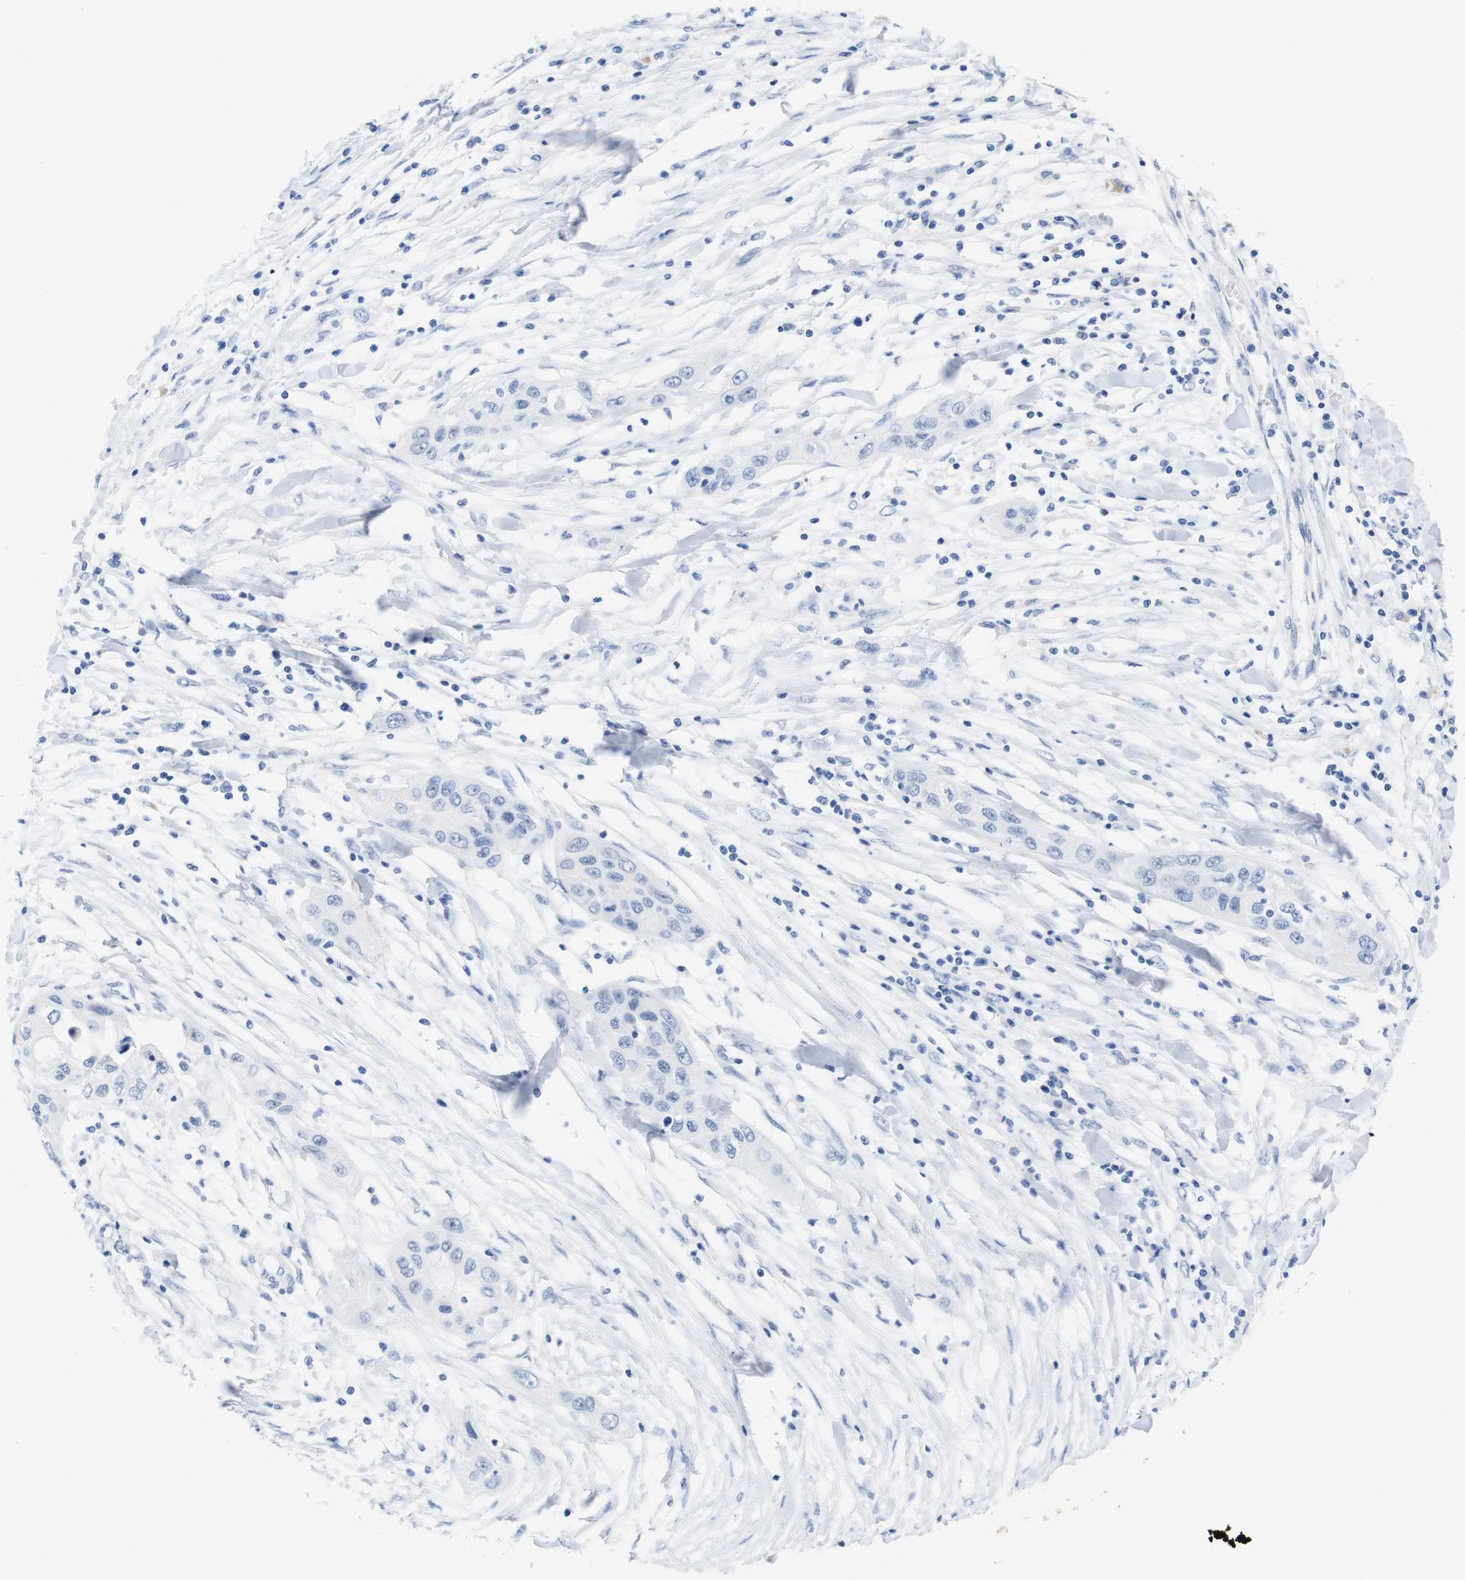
{"staining": {"intensity": "negative", "quantity": "none", "location": "none"}, "tissue": "pancreatic cancer", "cell_type": "Tumor cells", "image_type": "cancer", "snomed": [{"axis": "morphology", "description": "Adenocarcinoma, NOS"}, {"axis": "topography", "description": "Pancreas"}], "caption": "DAB (3,3'-diaminobenzidine) immunohistochemical staining of adenocarcinoma (pancreatic) shows no significant staining in tumor cells.", "gene": "PNMA1", "patient": {"sex": "female", "age": 70}}